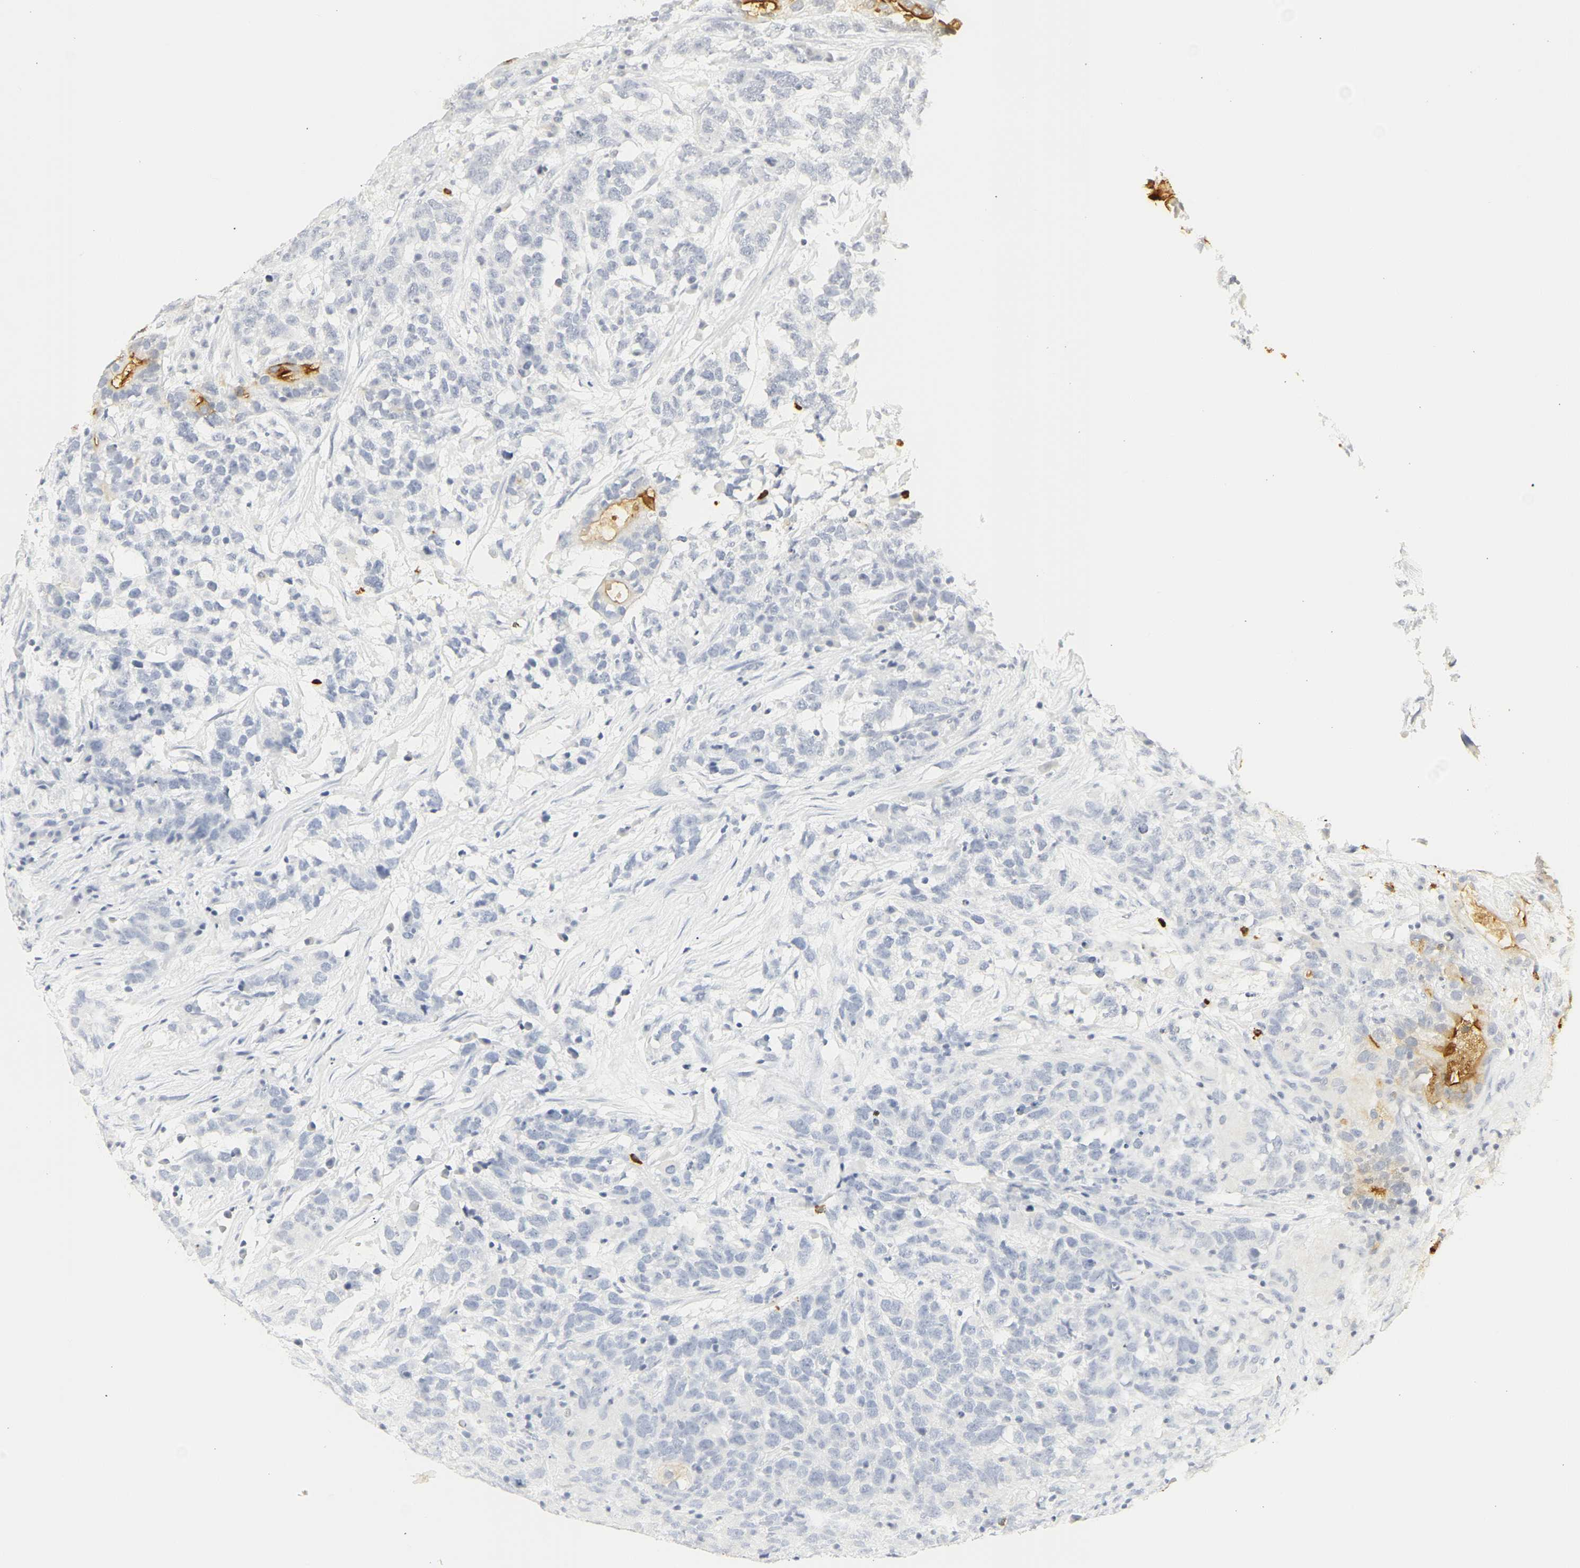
{"staining": {"intensity": "moderate", "quantity": "<25%", "location": "cytoplasmic/membranous"}, "tissue": "testis cancer", "cell_type": "Tumor cells", "image_type": "cancer", "snomed": [{"axis": "morphology", "description": "Carcinoma, Embryonal, NOS"}, {"axis": "topography", "description": "Testis"}], "caption": "High-power microscopy captured an IHC image of testis cancer (embryonal carcinoma), revealing moderate cytoplasmic/membranous positivity in approximately <25% of tumor cells. (IHC, brightfield microscopy, high magnification).", "gene": "CEACAM5", "patient": {"sex": "male", "age": 26}}